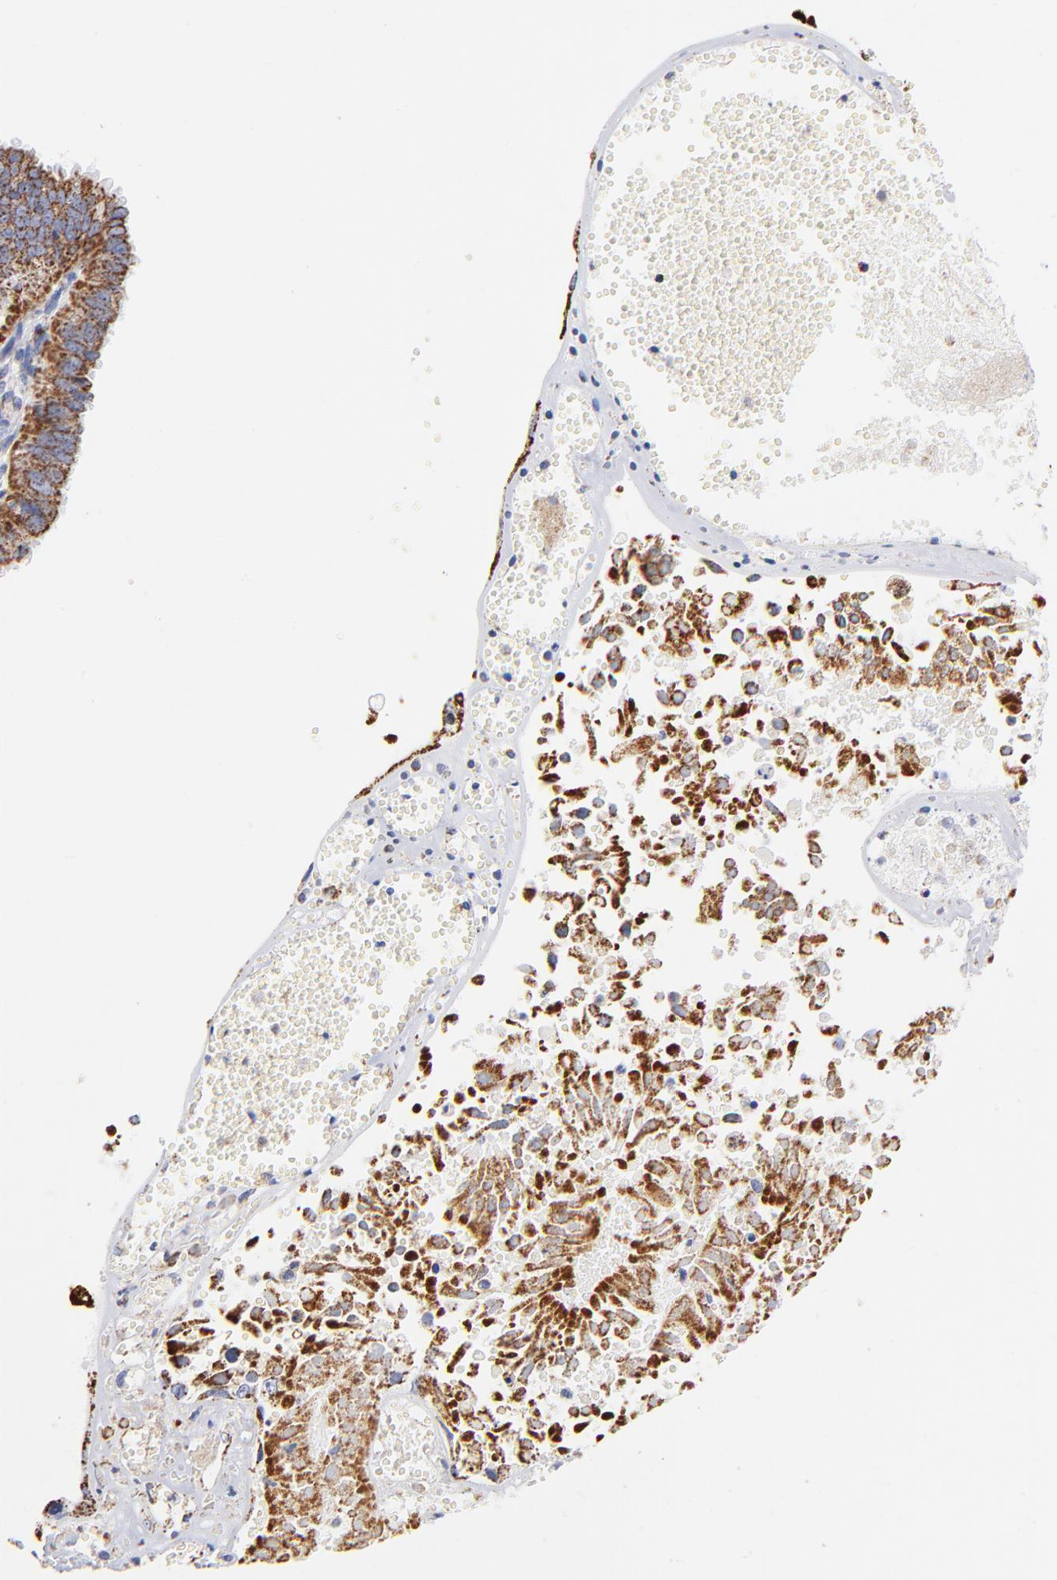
{"staining": {"intensity": "strong", "quantity": ">75%", "location": "cytoplasmic/membranous"}, "tissue": "ovarian cancer", "cell_type": "Tumor cells", "image_type": "cancer", "snomed": [{"axis": "morphology", "description": "Carcinoma, endometroid"}, {"axis": "topography", "description": "Ovary"}], "caption": "Strong cytoplasmic/membranous positivity for a protein is appreciated in about >75% of tumor cells of endometroid carcinoma (ovarian) using immunohistochemistry (IHC).", "gene": "PHB1", "patient": {"sex": "female", "age": 85}}